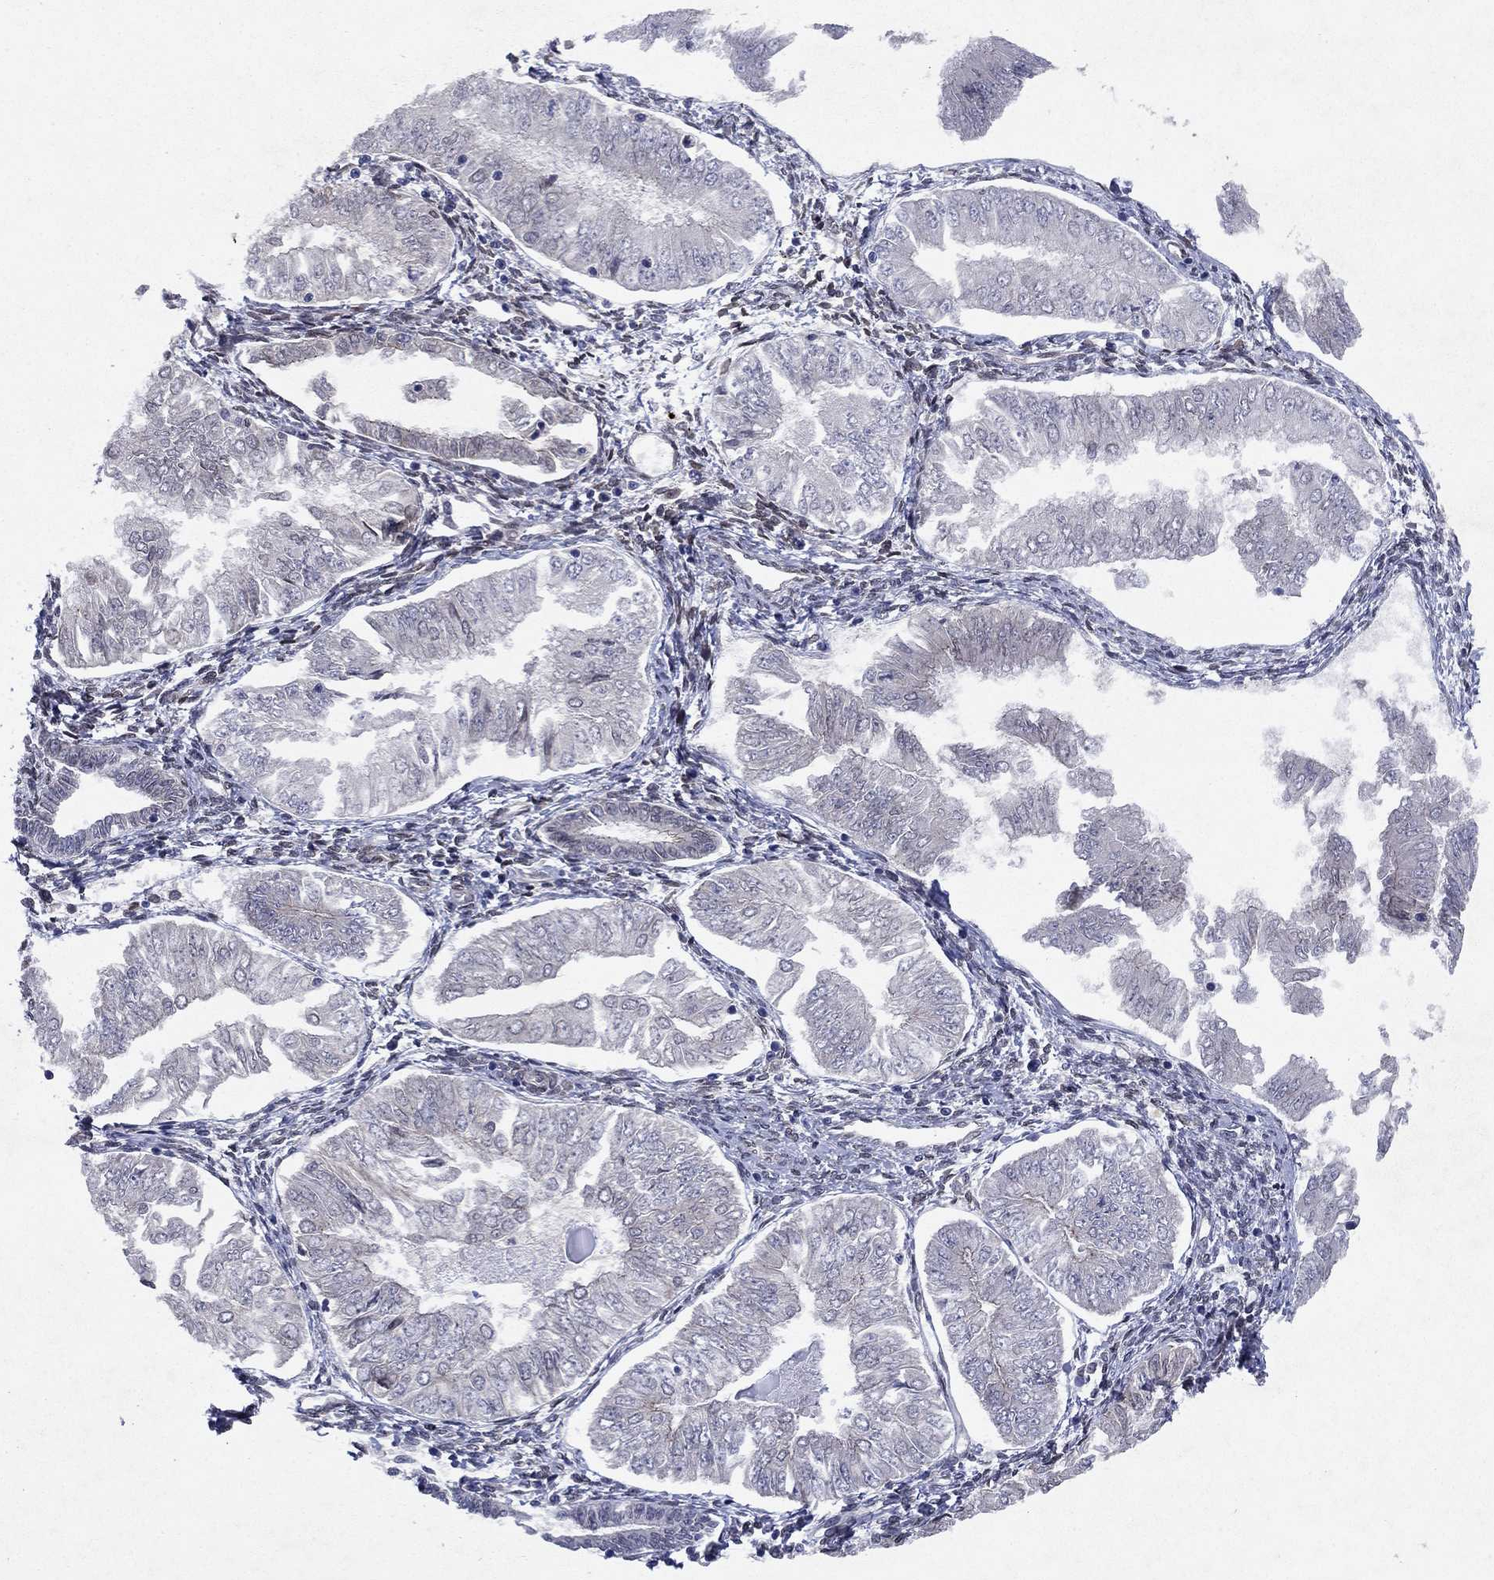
{"staining": {"intensity": "negative", "quantity": "none", "location": "none"}, "tissue": "endometrial cancer", "cell_type": "Tumor cells", "image_type": "cancer", "snomed": [{"axis": "morphology", "description": "Adenocarcinoma, NOS"}, {"axis": "topography", "description": "Endometrium"}], "caption": "Tumor cells are negative for protein expression in human endometrial adenocarcinoma.", "gene": "EMC9", "patient": {"sex": "female", "age": 53}}